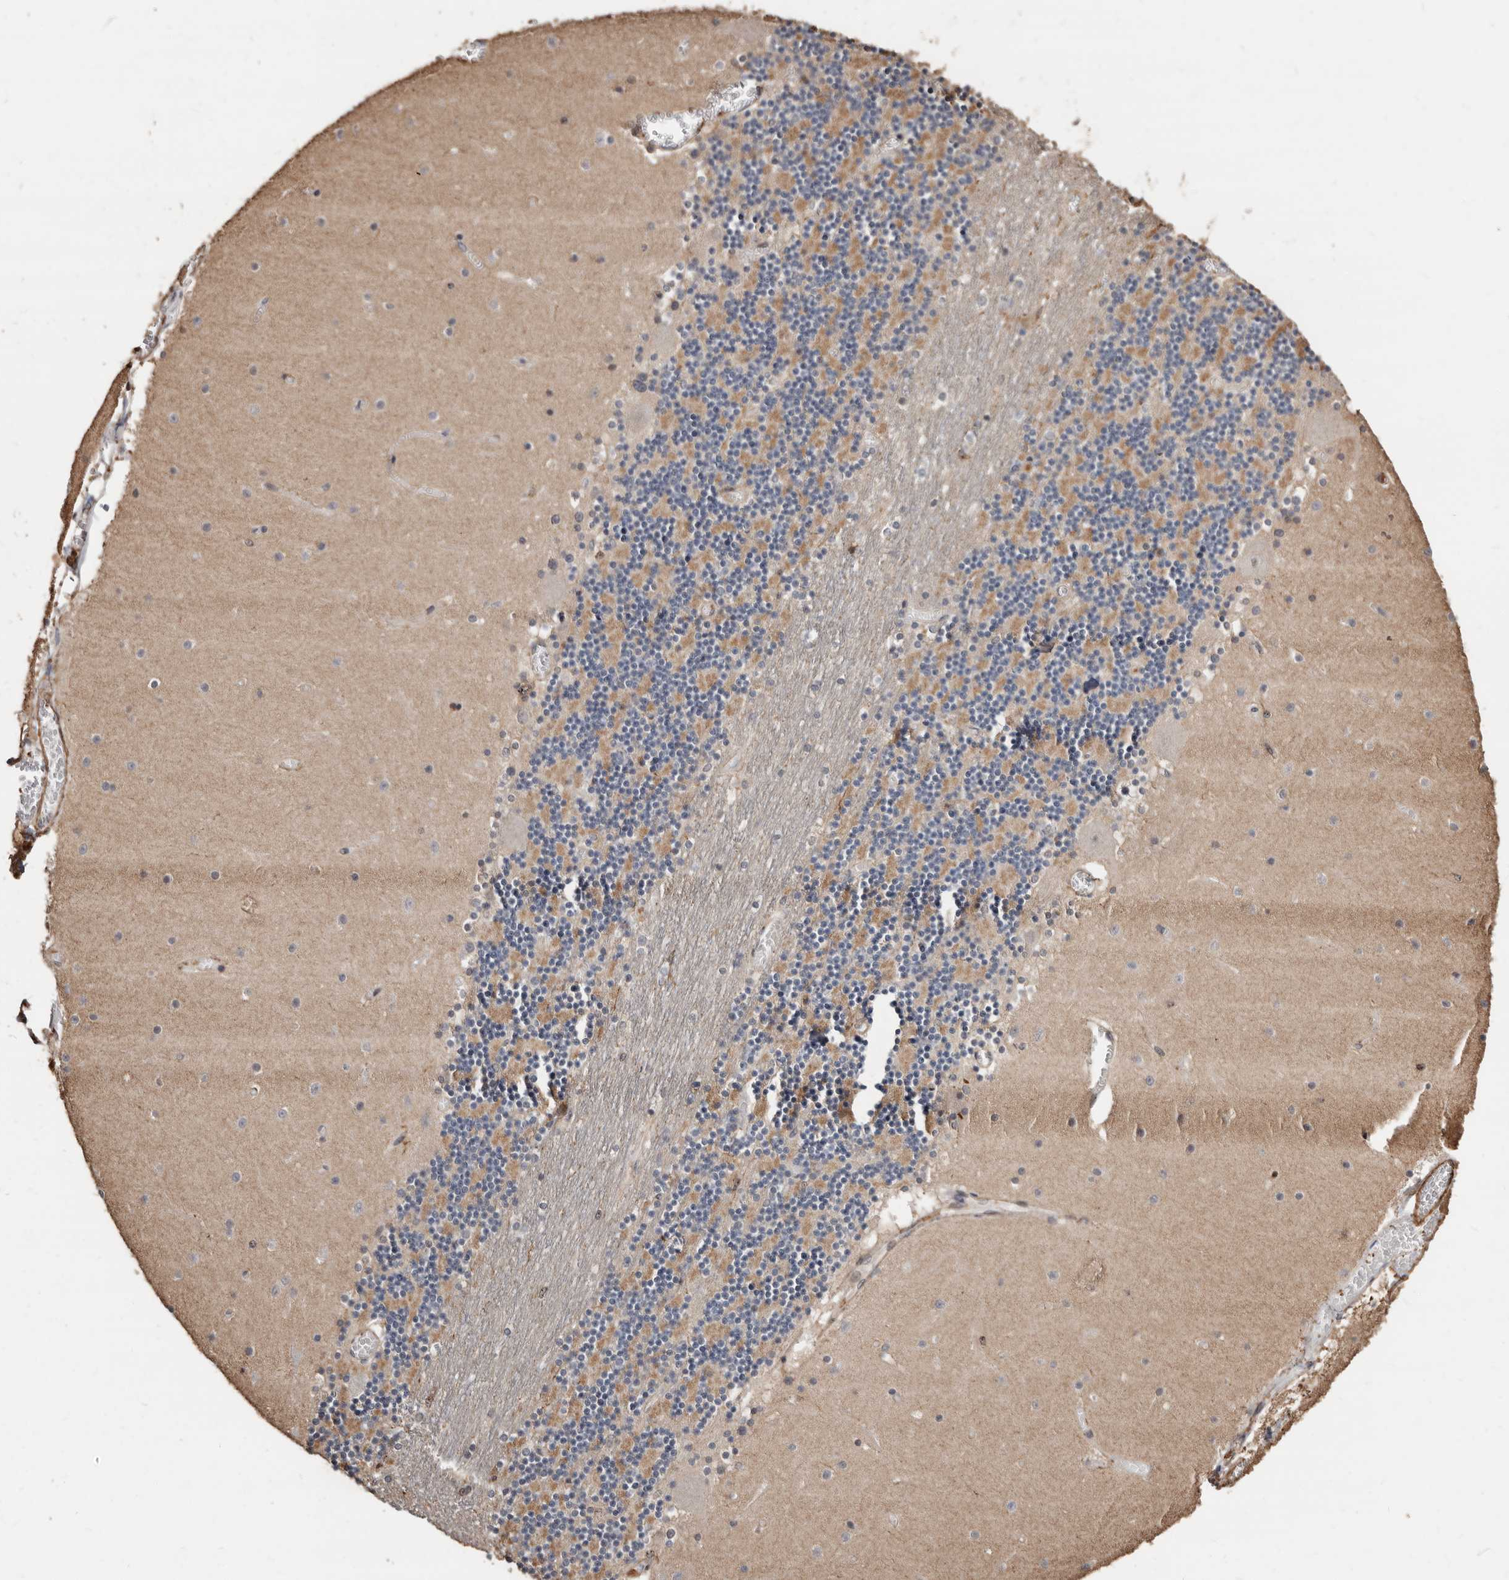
{"staining": {"intensity": "moderate", "quantity": ">75%", "location": "cytoplasmic/membranous"}, "tissue": "cerebellum", "cell_type": "Cells in granular layer", "image_type": "normal", "snomed": [{"axis": "morphology", "description": "Normal tissue, NOS"}, {"axis": "topography", "description": "Cerebellum"}], "caption": "Immunohistochemistry (DAB) staining of unremarkable human cerebellum exhibits moderate cytoplasmic/membranous protein staining in about >75% of cells in granular layer. Nuclei are stained in blue.", "gene": "GSK3A", "patient": {"sex": "female", "age": 28}}